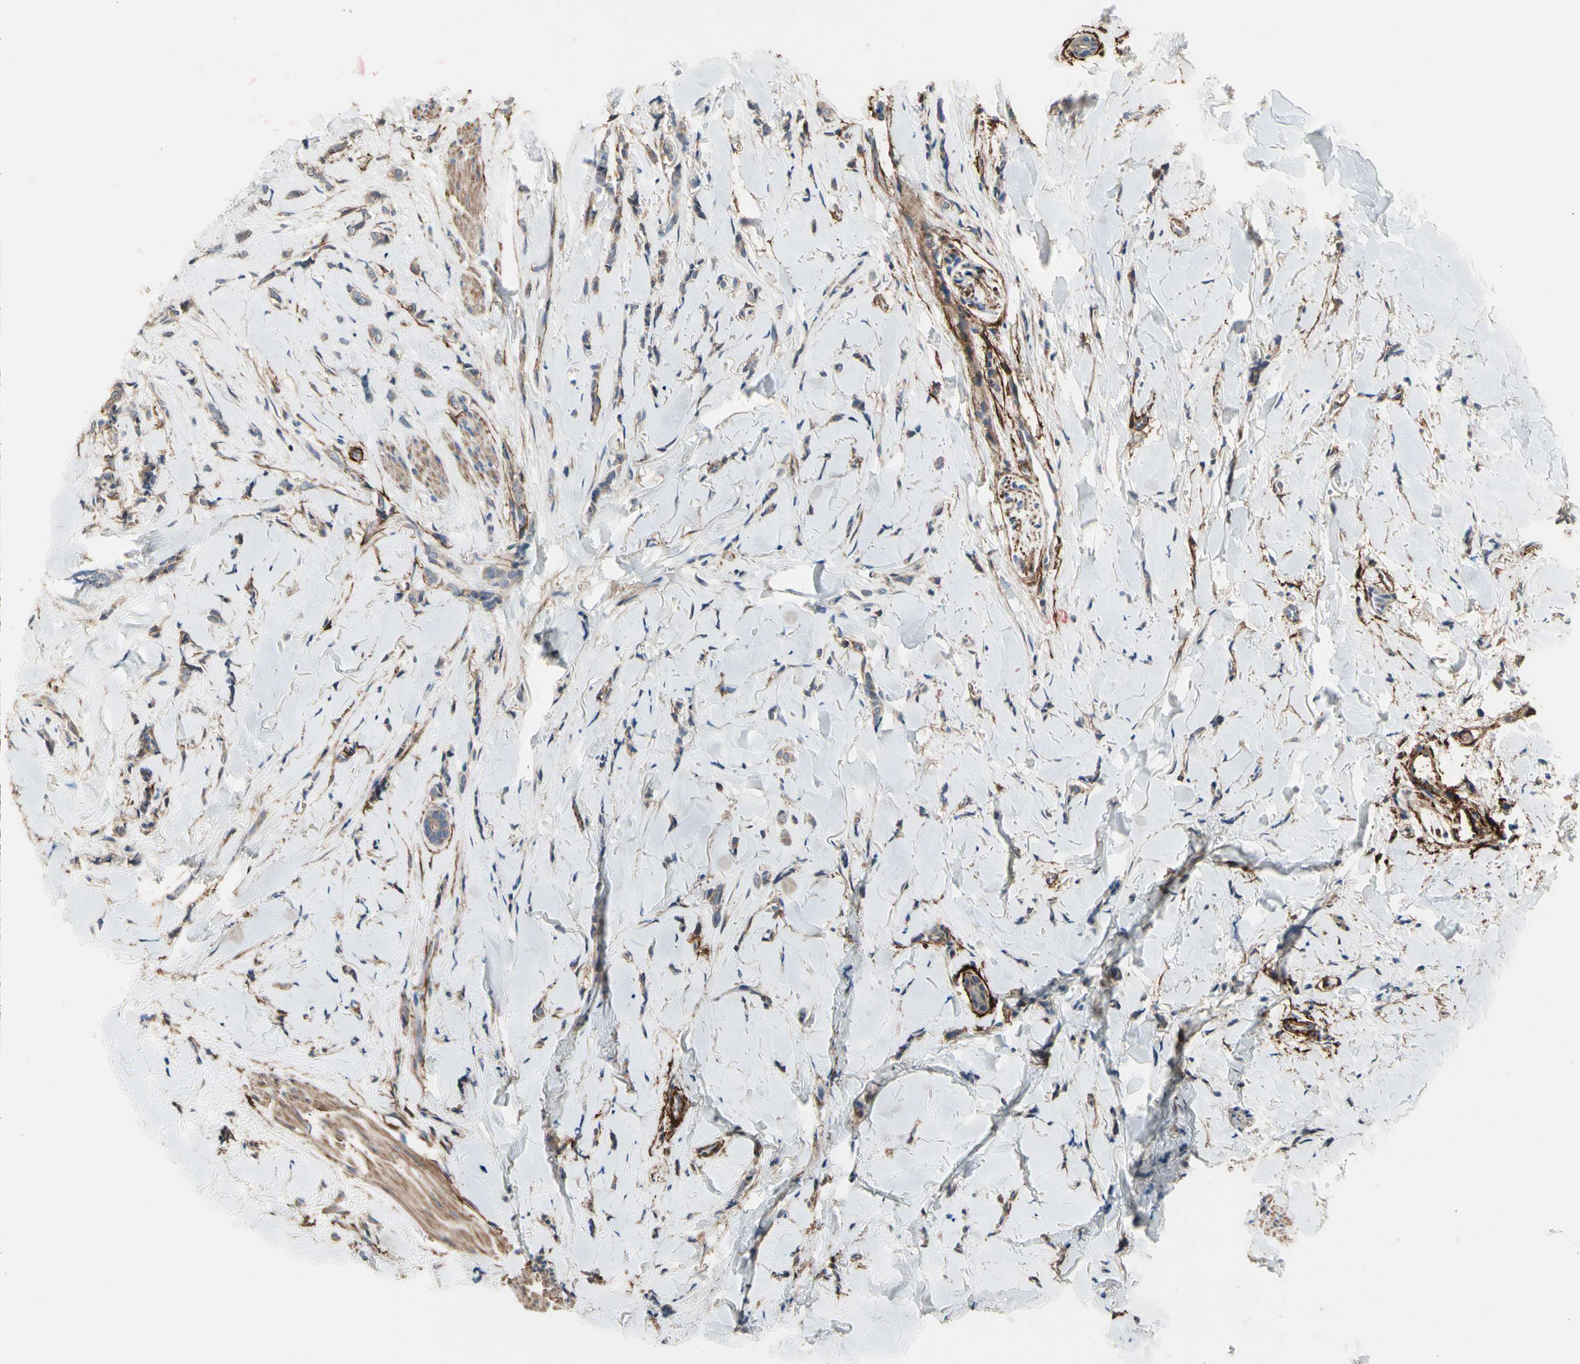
{"staining": {"intensity": "moderate", "quantity": "25%-75%", "location": "cytoplasmic/membranous"}, "tissue": "breast cancer", "cell_type": "Tumor cells", "image_type": "cancer", "snomed": [{"axis": "morphology", "description": "Lobular carcinoma"}, {"axis": "topography", "description": "Skin"}, {"axis": "topography", "description": "Breast"}], "caption": "Immunohistochemistry staining of lobular carcinoma (breast), which reveals medium levels of moderate cytoplasmic/membranous expression in approximately 25%-75% of tumor cells indicating moderate cytoplasmic/membranous protein positivity. The staining was performed using DAB (brown) for protein detection and nuclei were counterstained in hematoxylin (blue).", "gene": "SUSD2", "patient": {"sex": "female", "age": 46}}